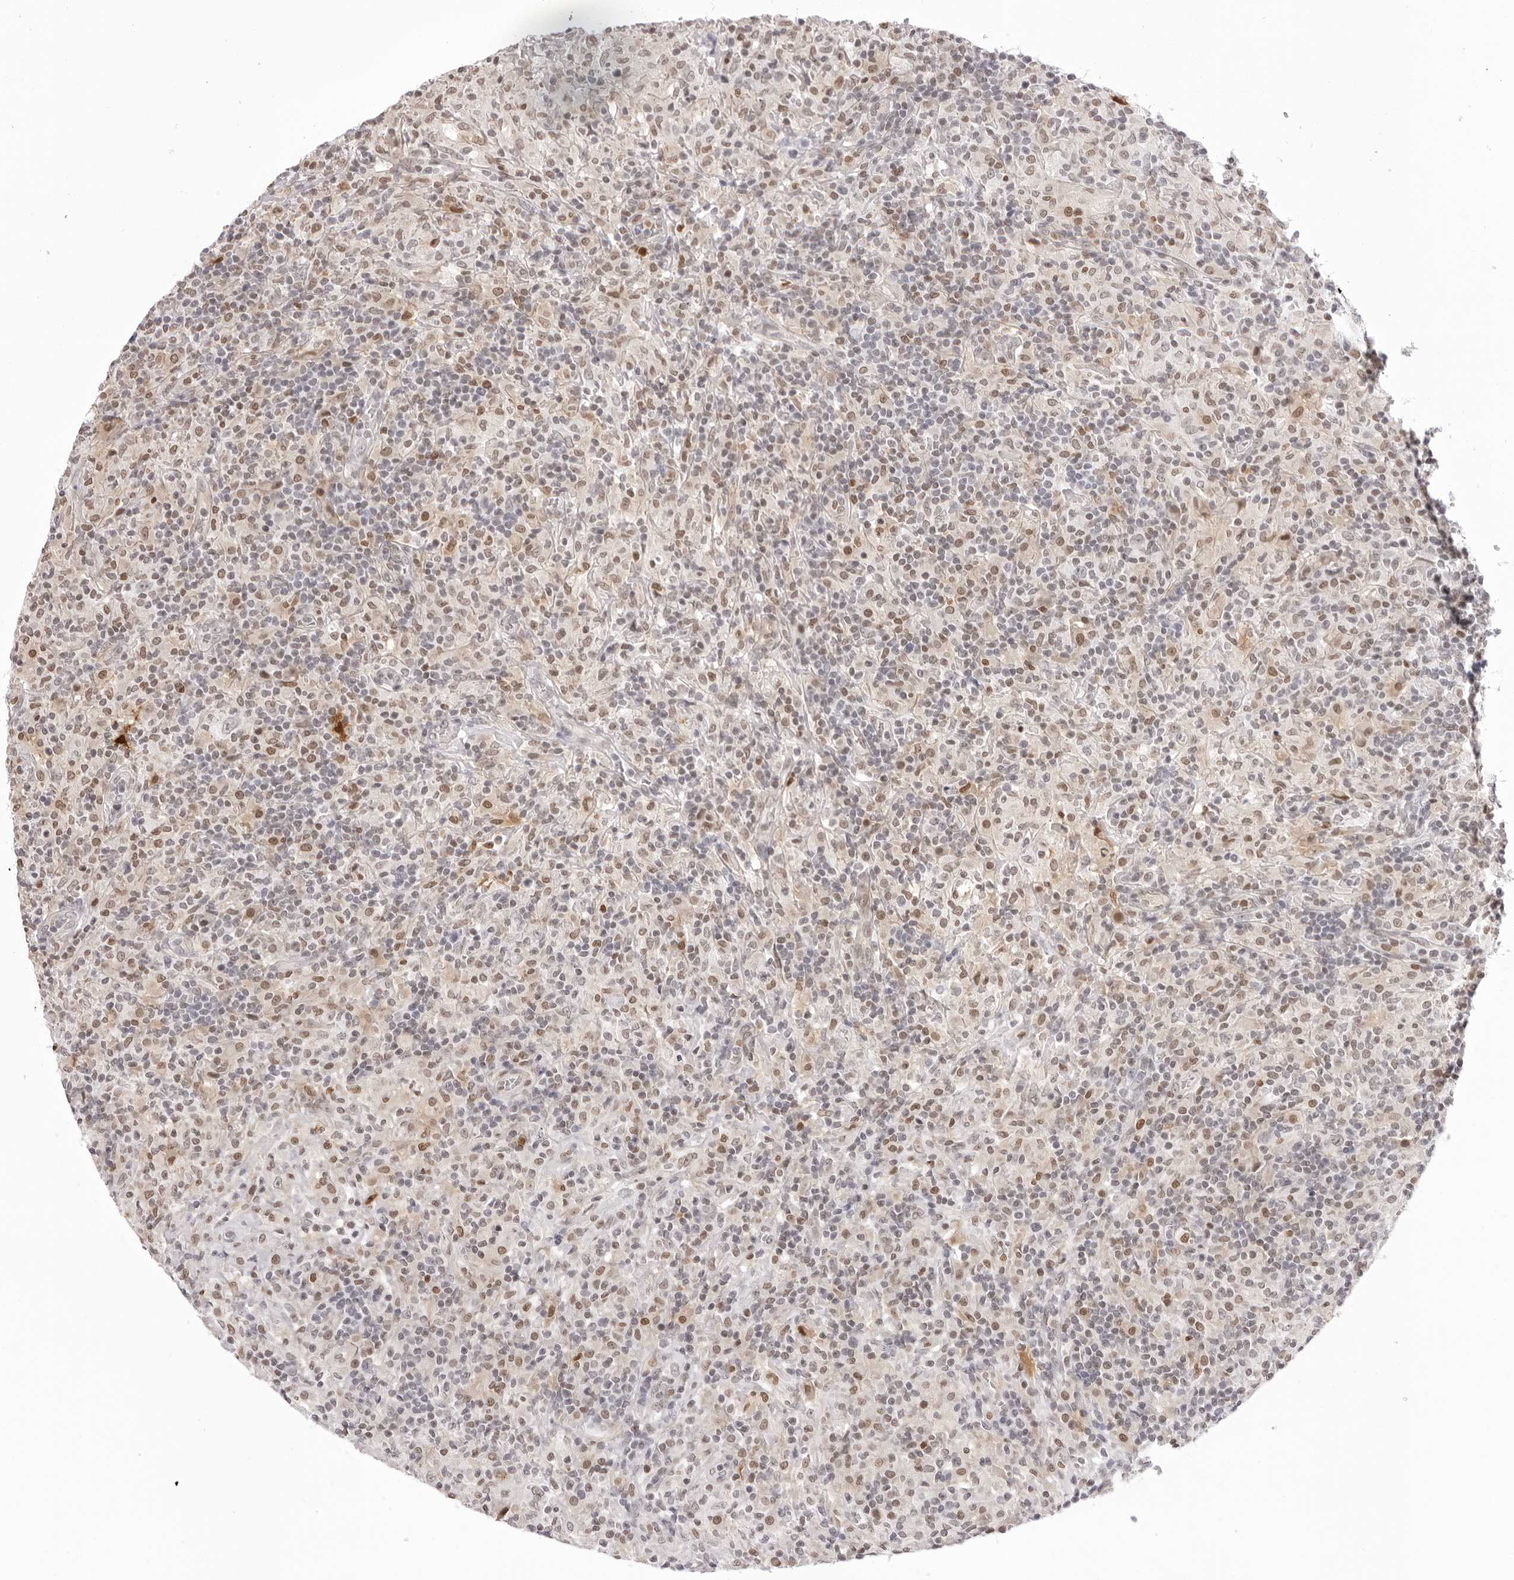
{"staining": {"intensity": "negative", "quantity": "none", "location": "none"}, "tissue": "lymphoma", "cell_type": "Tumor cells", "image_type": "cancer", "snomed": [{"axis": "morphology", "description": "Hodgkin's disease, NOS"}, {"axis": "topography", "description": "Lymph node"}], "caption": "This is an IHC image of lymphoma. There is no expression in tumor cells.", "gene": "HSPA4", "patient": {"sex": "male", "age": 70}}